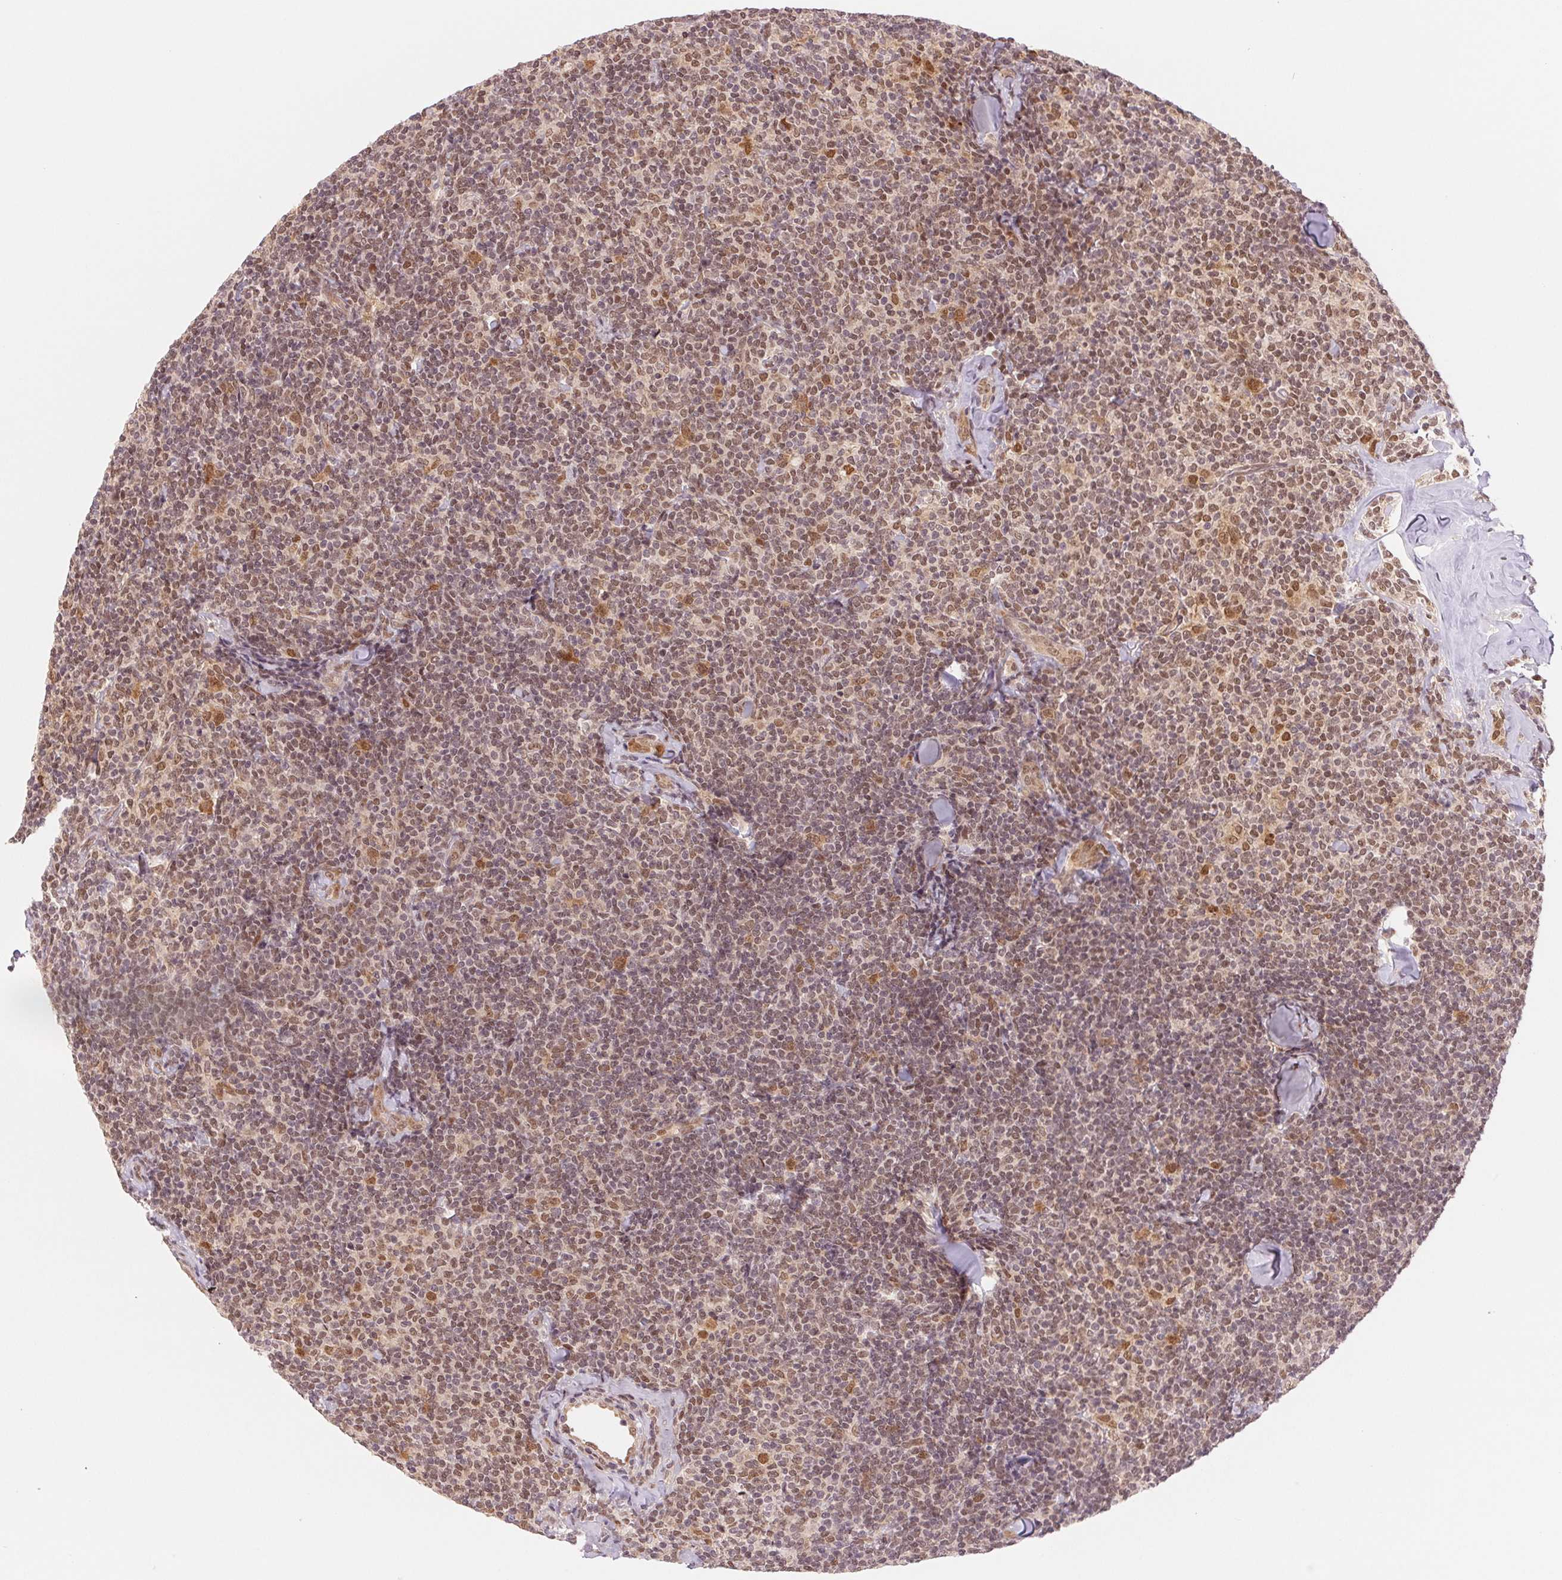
{"staining": {"intensity": "moderate", "quantity": "25%-75%", "location": "cytoplasmic/membranous,nuclear"}, "tissue": "lymphoma", "cell_type": "Tumor cells", "image_type": "cancer", "snomed": [{"axis": "morphology", "description": "Malignant lymphoma, non-Hodgkin's type, Low grade"}, {"axis": "topography", "description": "Lymph node"}], "caption": "Lymphoma stained with DAB immunohistochemistry (IHC) demonstrates medium levels of moderate cytoplasmic/membranous and nuclear expression in approximately 25%-75% of tumor cells.", "gene": "DNAJB6", "patient": {"sex": "female", "age": 56}}